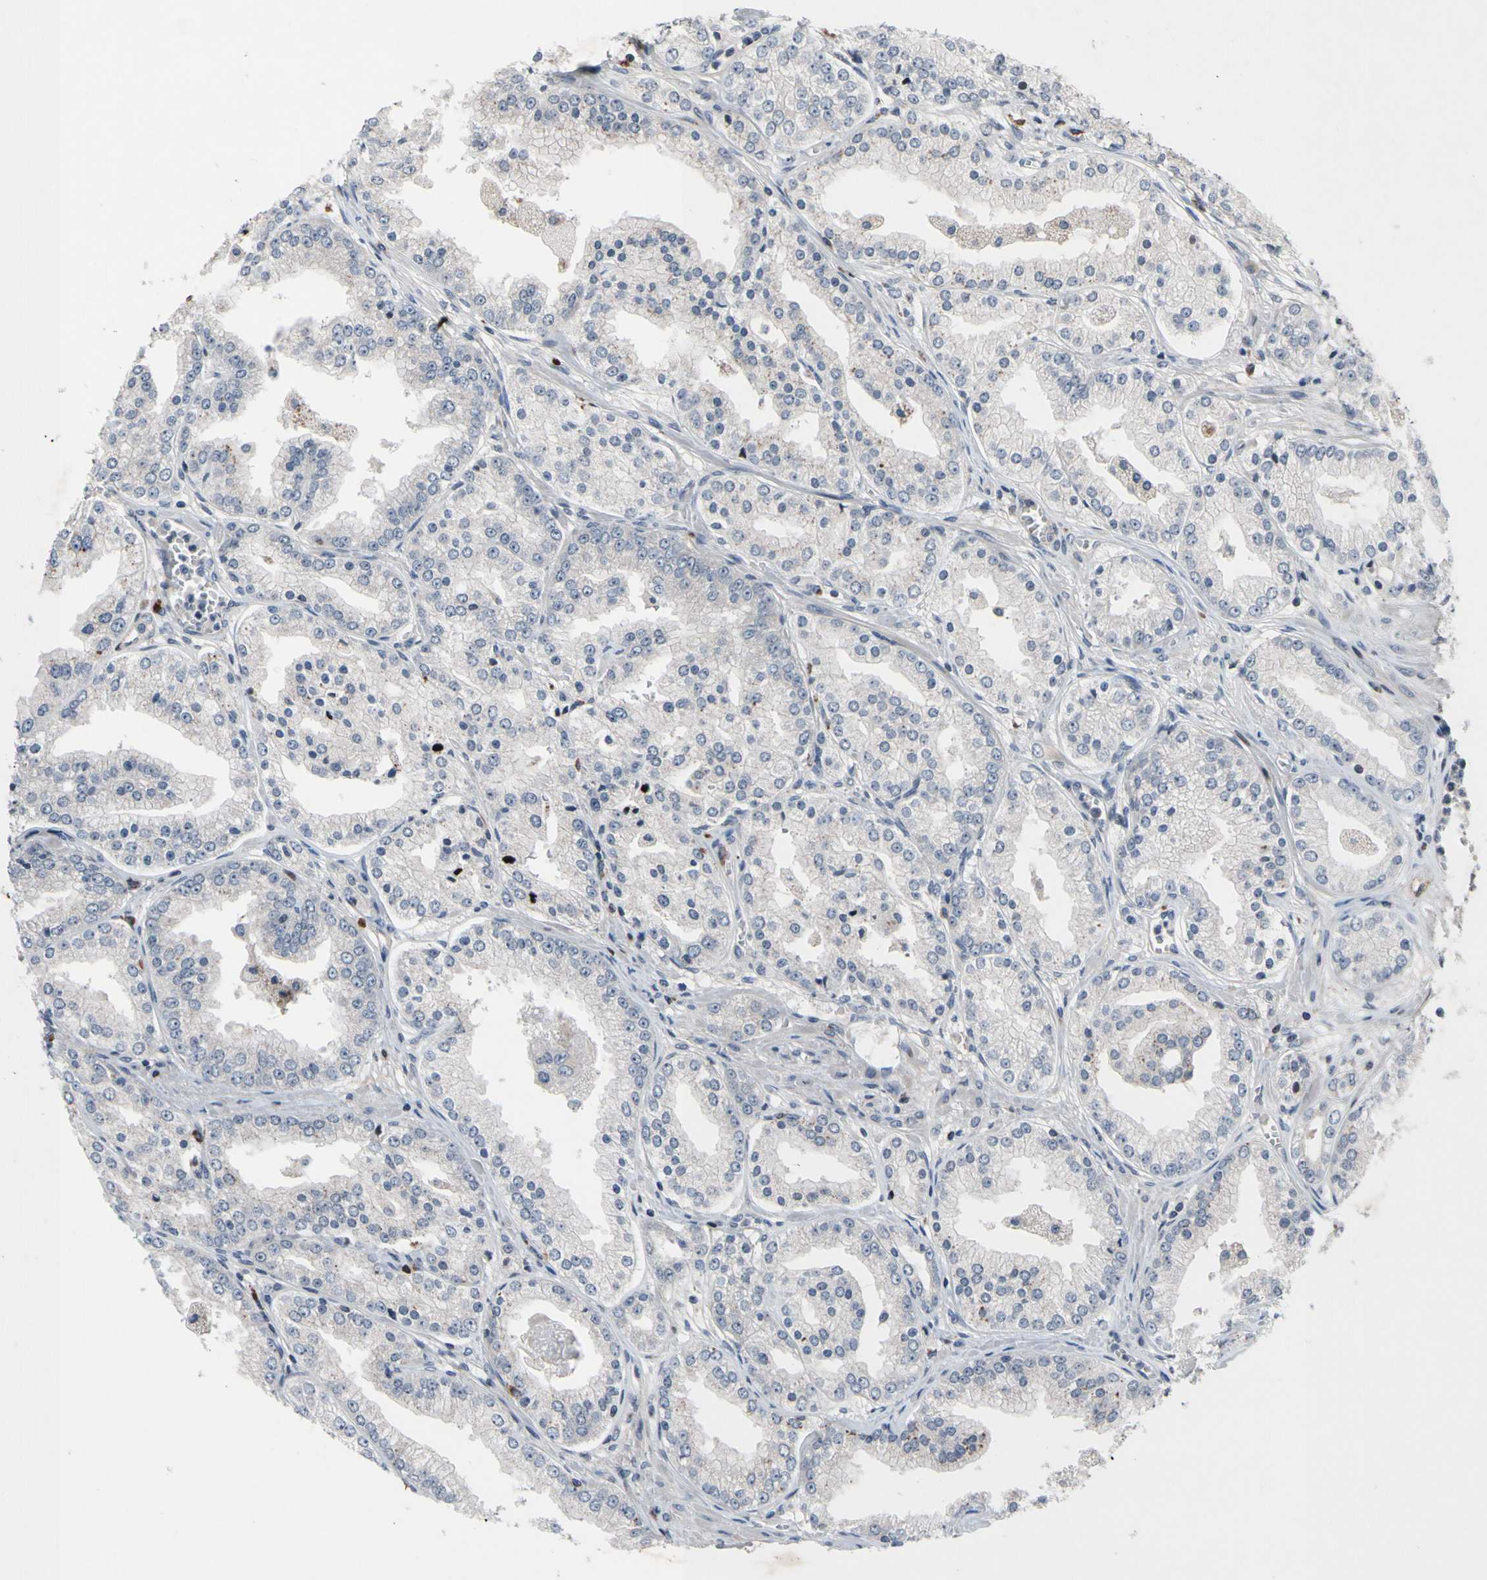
{"staining": {"intensity": "negative", "quantity": "none", "location": "none"}, "tissue": "prostate cancer", "cell_type": "Tumor cells", "image_type": "cancer", "snomed": [{"axis": "morphology", "description": "Adenocarcinoma, High grade"}, {"axis": "topography", "description": "Prostate"}], "caption": "Immunohistochemical staining of human adenocarcinoma (high-grade) (prostate) shows no significant positivity in tumor cells. (DAB (3,3'-diaminobenzidine) immunohistochemistry (IHC), high magnification).", "gene": "MUTYH", "patient": {"sex": "male", "age": 61}}